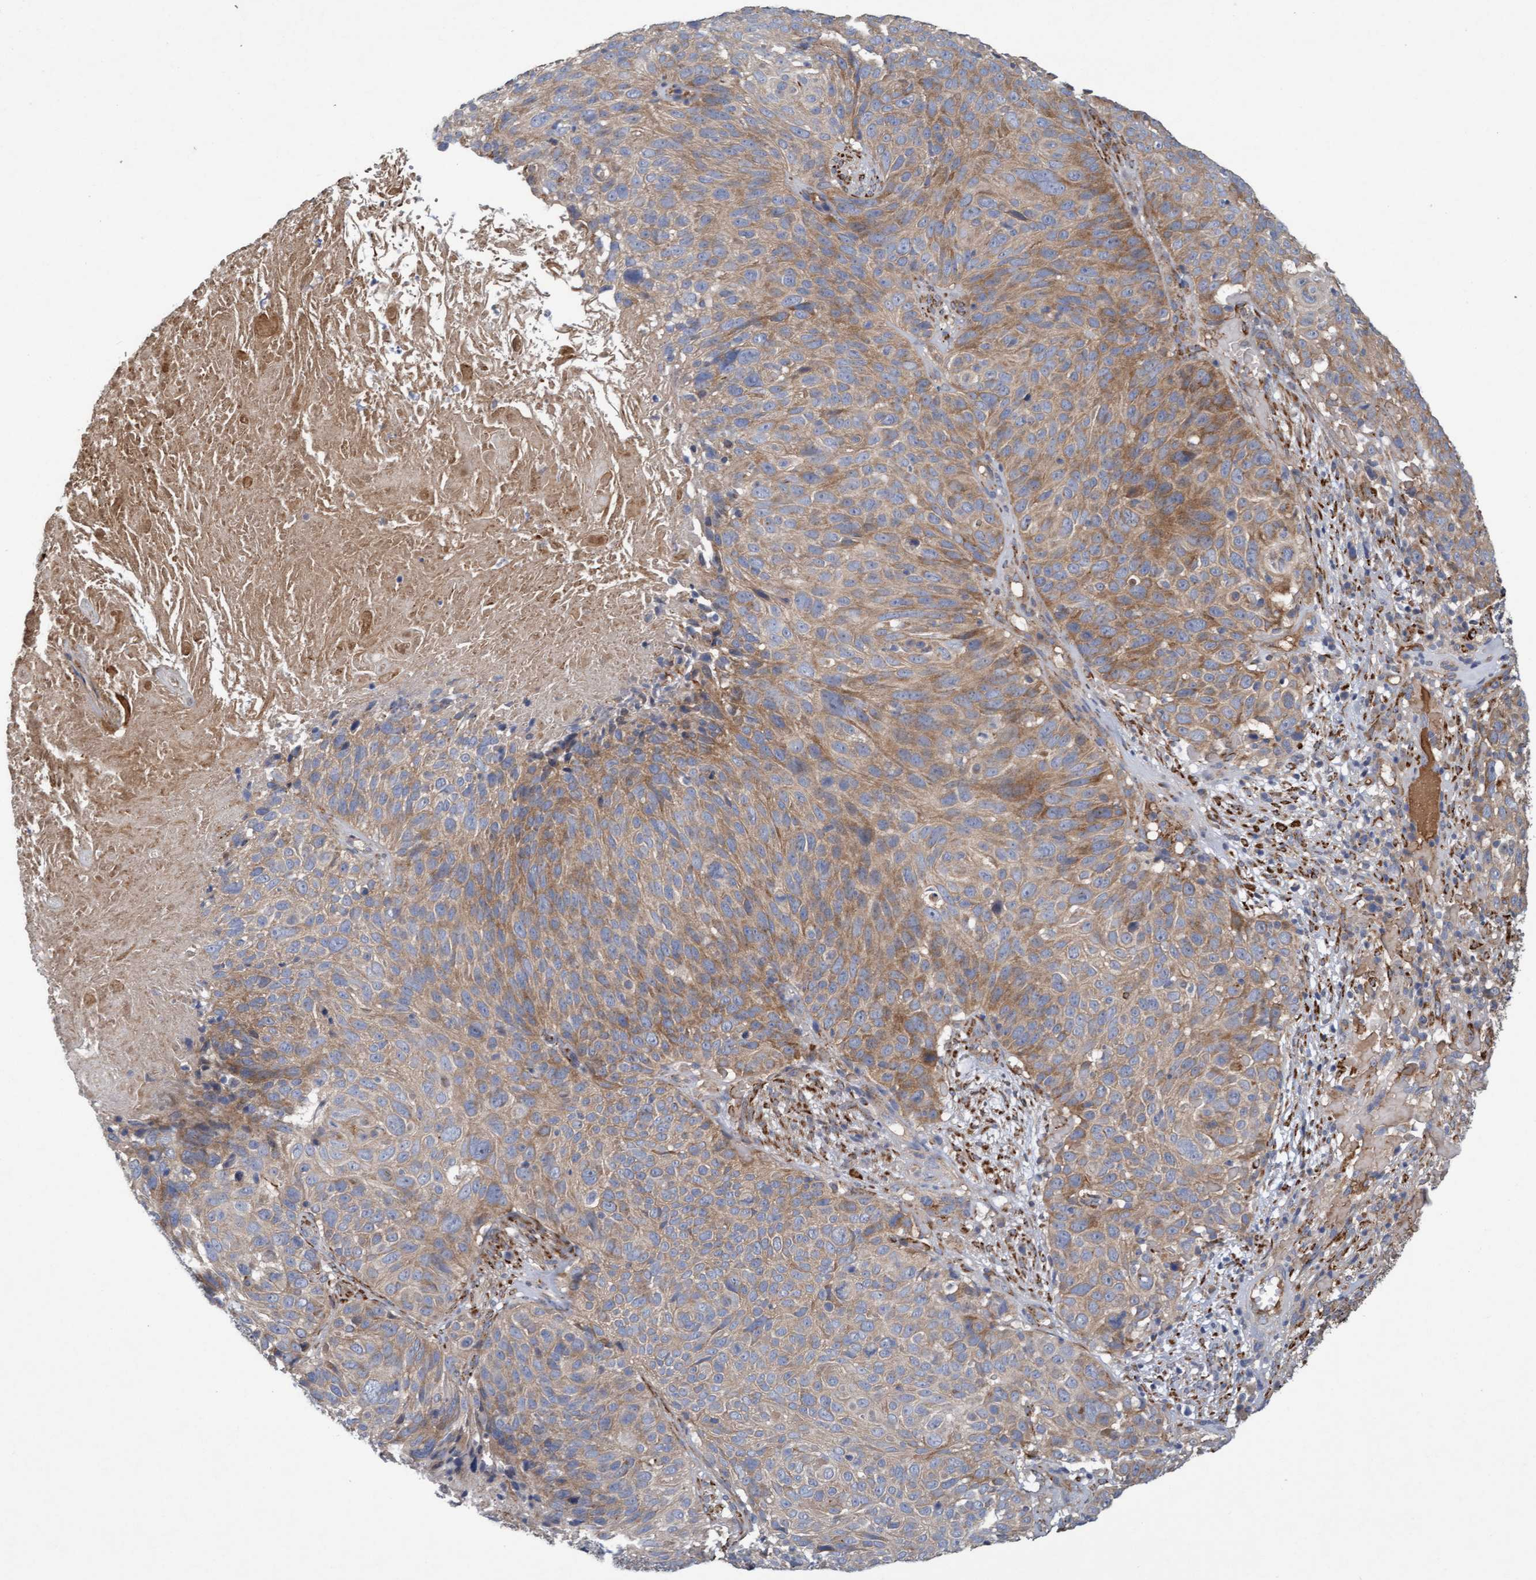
{"staining": {"intensity": "weak", "quantity": ">75%", "location": "cytoplasmic/membranous"}, "tissue": "cervical cancer", "cell_type": "Tumor cells", "image_type": "cancer", "snomed": [{"axis": "morphology", "description": "Squamous cell carcinoma, NOS"}, {"axis": "topography", "description": "Cervix"}], "caption": "A high-resolution micrograph shows immunohistochemistry staining of cervical cancer, which reveals weak cytoplasmic/membranous staining in approximately >75% of tumor cells. (IHC, brightfield microscopy, high magnification).", "gene": "DDHD2", "patient": {"sex": "female", "age": 74}}